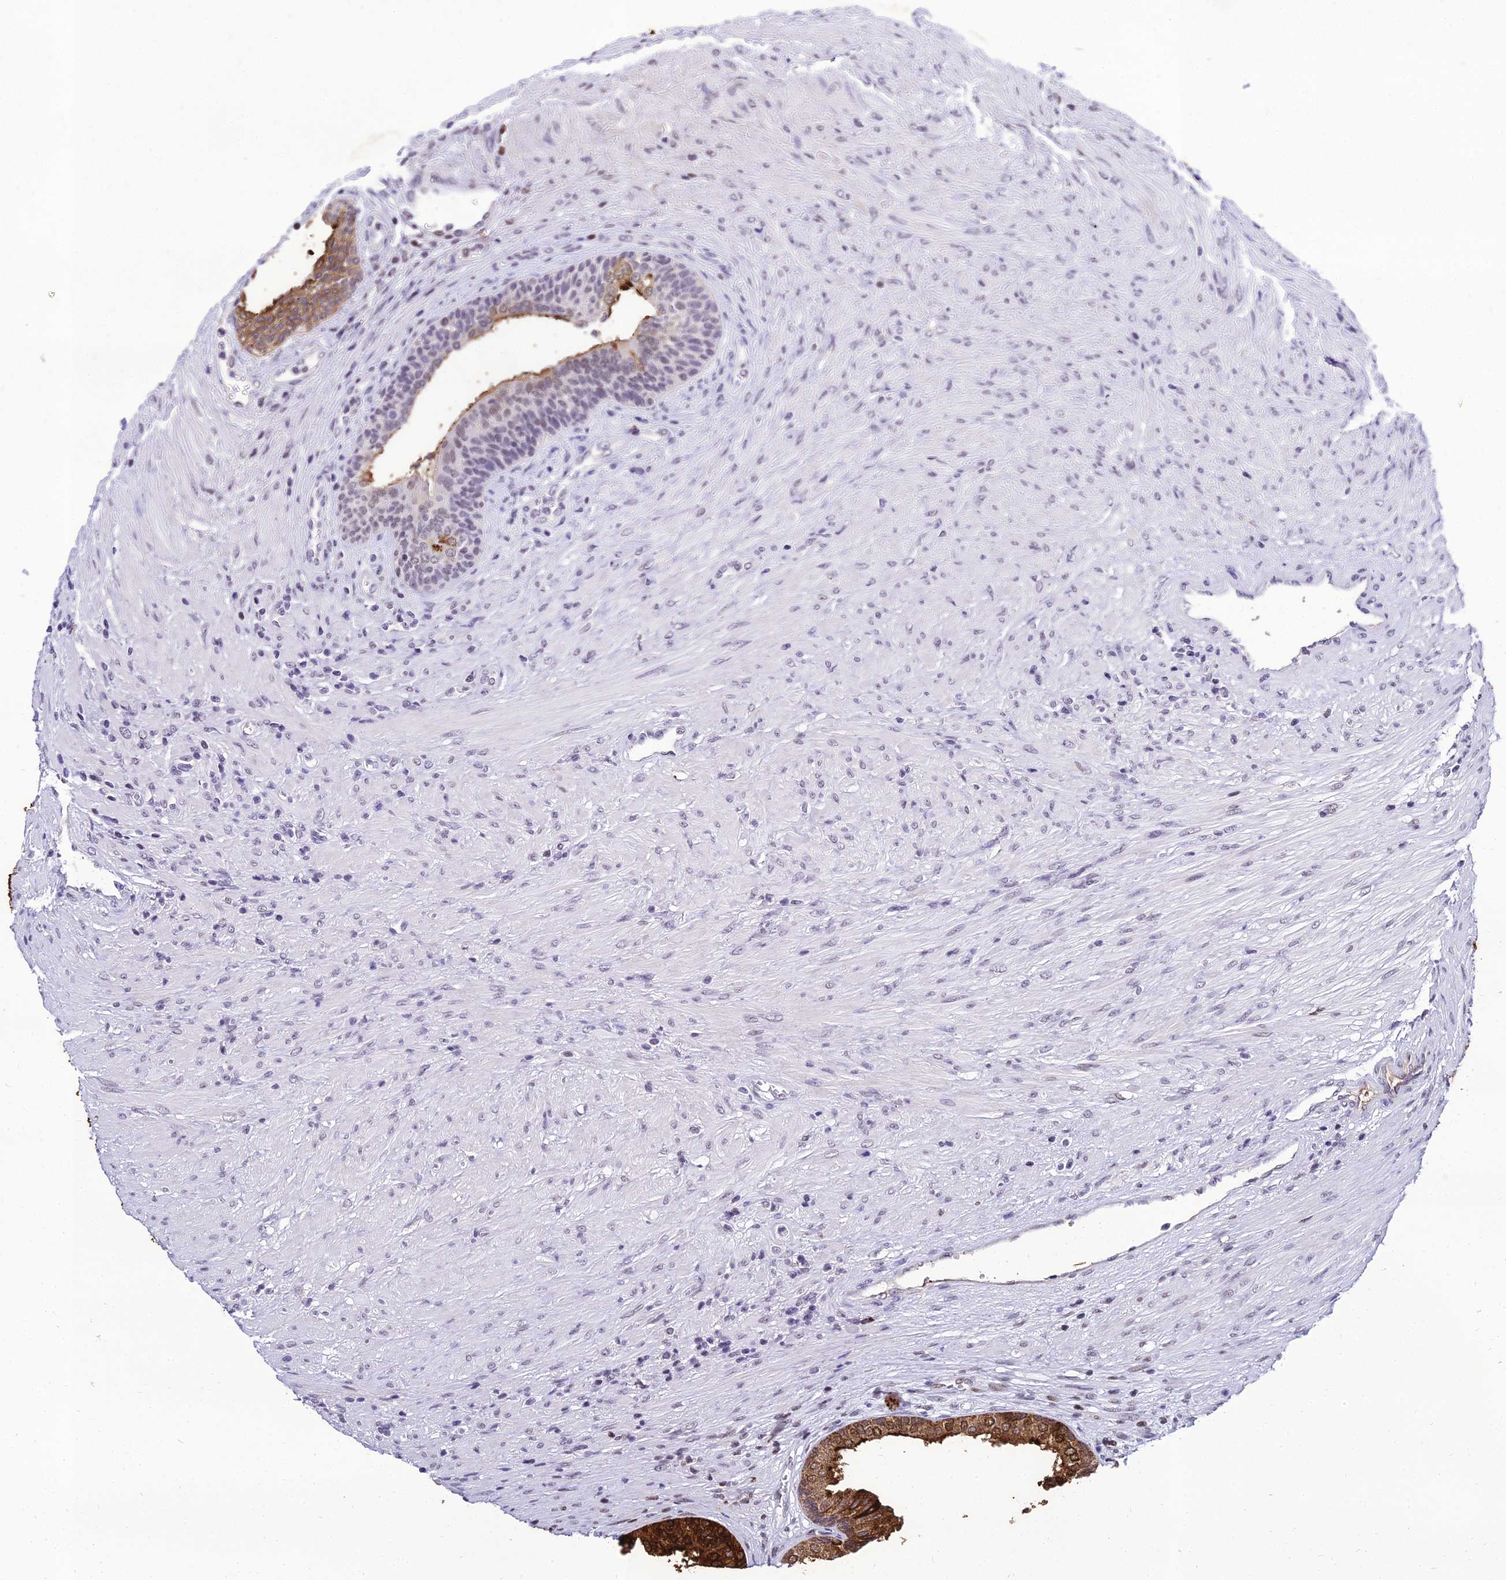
{"staining": {"intensity": "strong", "quantity": ">75%", "location": "cytoplasmic/membranous,nuclear"}, "tissue": "prostate", "cell_type": "Glandular cells", "image_type": "normal", "snomed": [{"axis": "morphology", "description": "Normal tissue, NOS"}, {"axis": "topography", "description": "Prostate"}], "caption": "Prostate stained with immunohistochemistry exhibits strong cytoplasmic/membranous,nuclear positivity in approximately >75% of glandular cells.", "gene": "PPP4R2", "patient": {"sex": "male", "age": 76}}